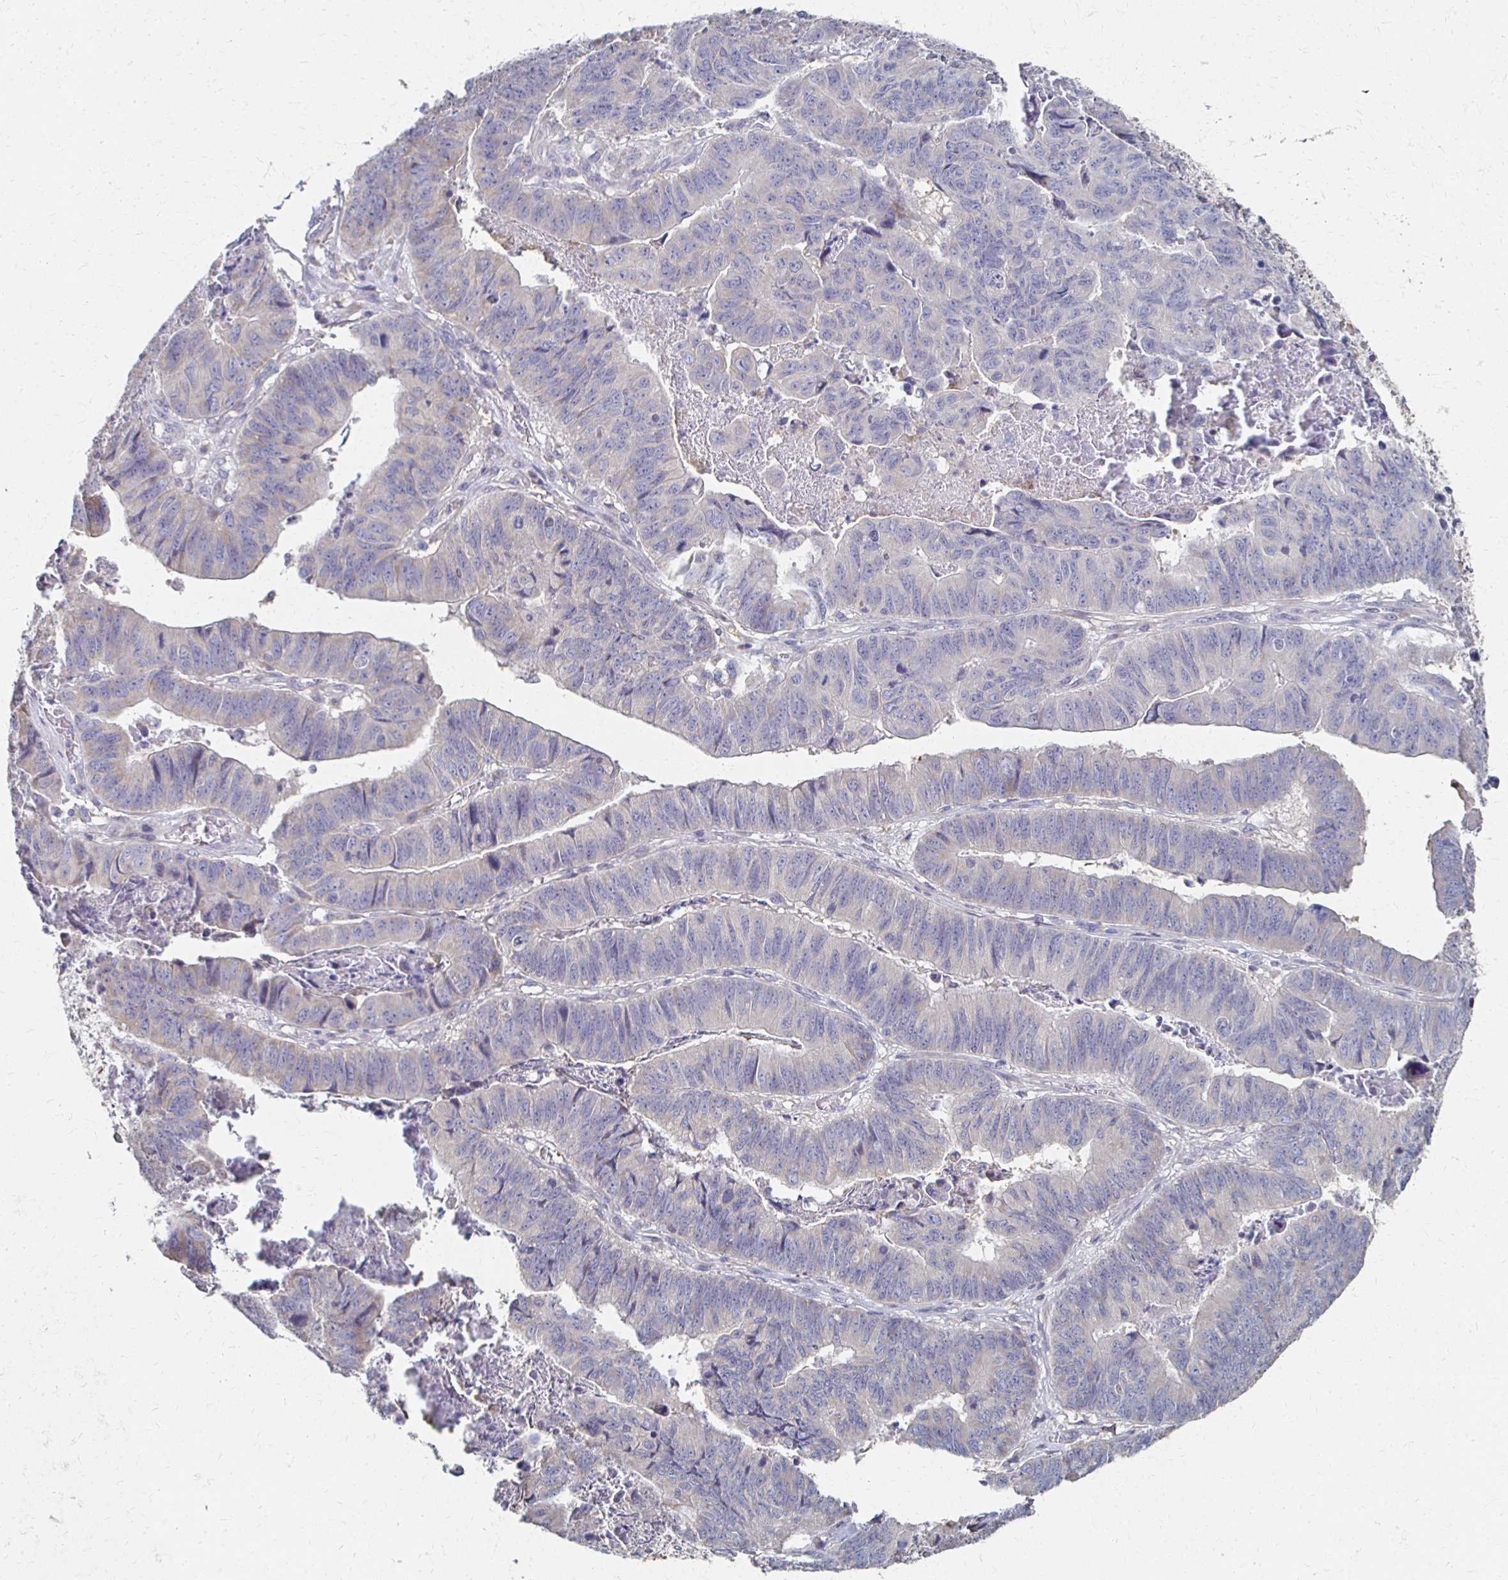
{"staining": {"intensity": "negative", "quantity": "none", "location": "none"}, "tissue": "stomach cancer", "cell_type": "Tumor cells", "image_type": "cancer", "snomed": [{"axis": "morphology", "description": "Adenocarcinoma, NOS"}, {"axis": "topography", "description": "Stomach, lower"}], "caption": "Immunohistochemistry photomicrograph of neoplastic tissue: human adenocarcinoma (stomach) stained with DAB exhibits no significant protein expression in tumor cells. (DAB immunohistochemistry with hematoxylin counter stain).", "gene": "CX3CR1", "patient": {"sex": "male", "age": 77}}